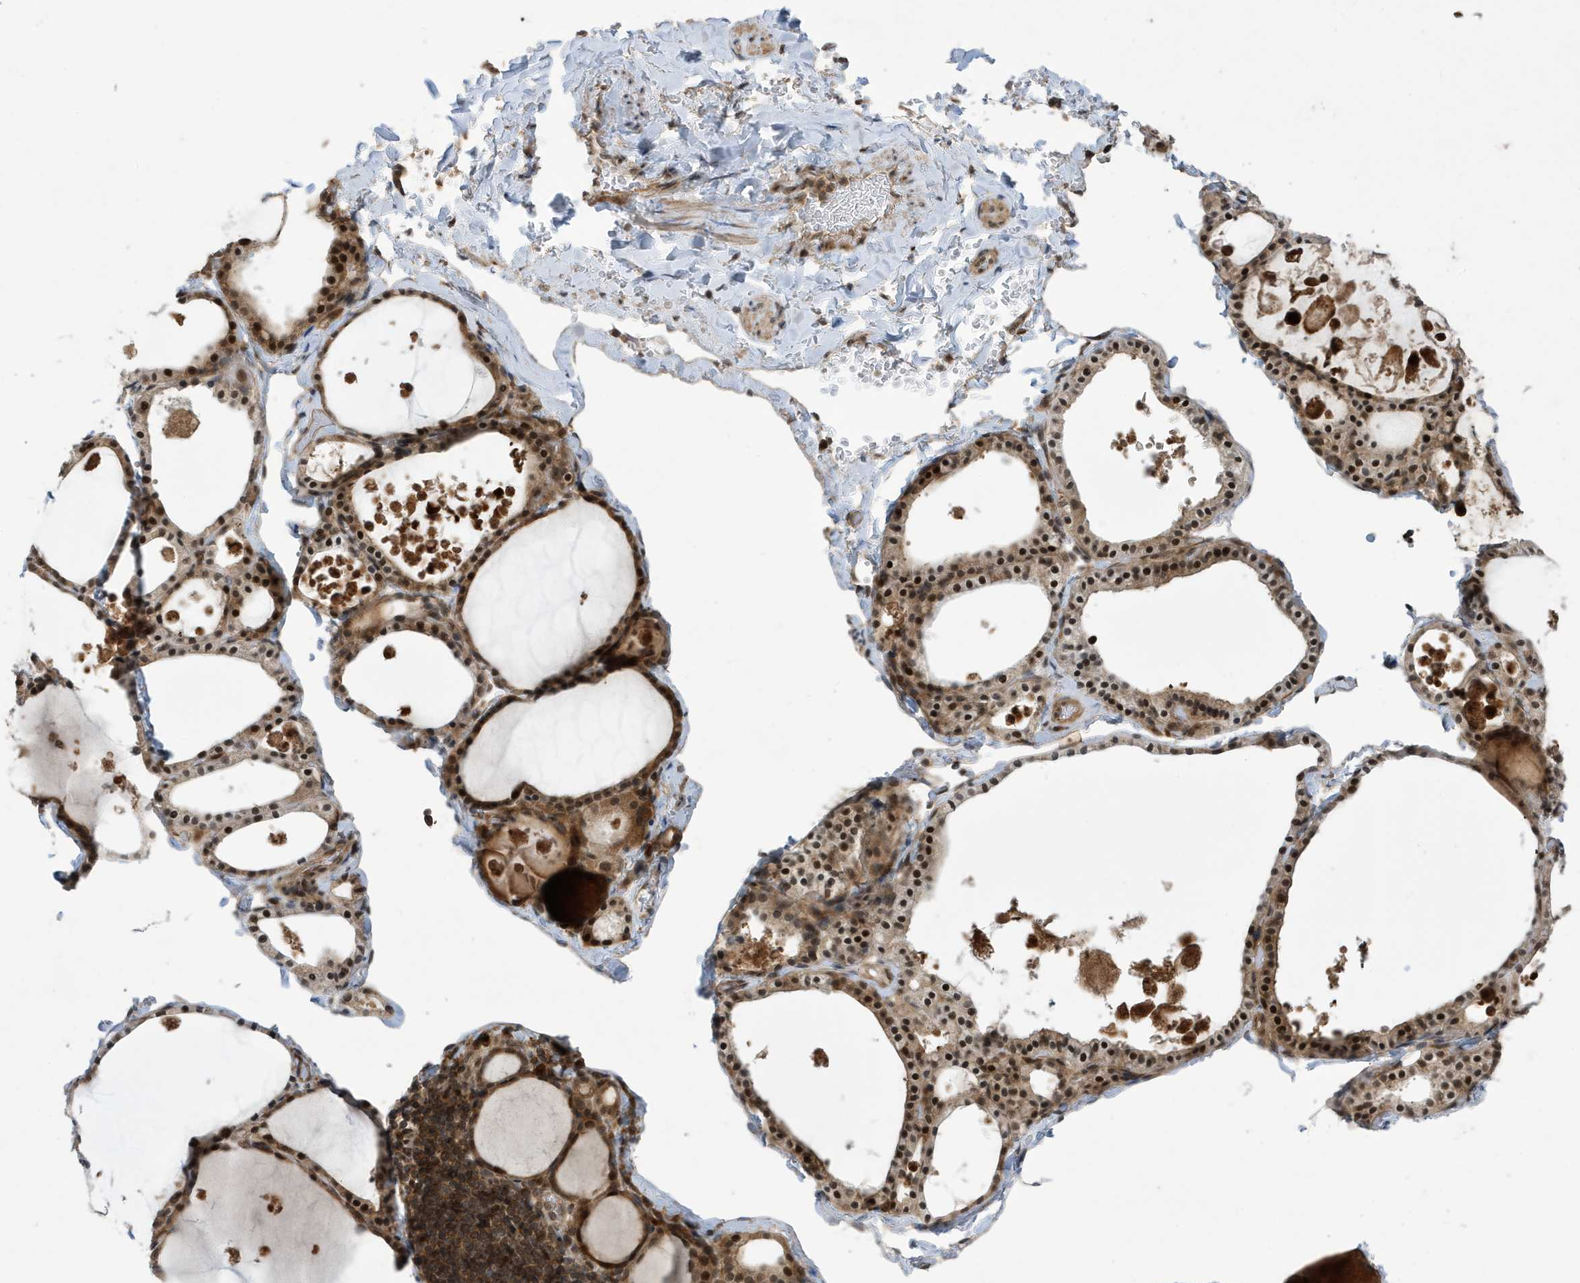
{"staining": {"intensity": "moderate", "quantity": ">75%", "location": "cytoplasmic/membranous,nuclear"}, "tissue": "thyroid gland", "cell_type": "Glandular cells", "image_type": "normal", "snomed": [{"axis": "morphology", "description": "Normal tissue, NOS"}, {"axis": "topography", "description": "Thyroid gland"}], "caption": "IHC (DAB (3,3'-diaminobenzidine)) staining of normal thyroid gland exhibits moderate cytoplasmic/membranous,nuclear protein staining in approximately >75% of glandular cells.", "gene": "UBQLN1", "patient": {"sex": "male", "age": 56}}